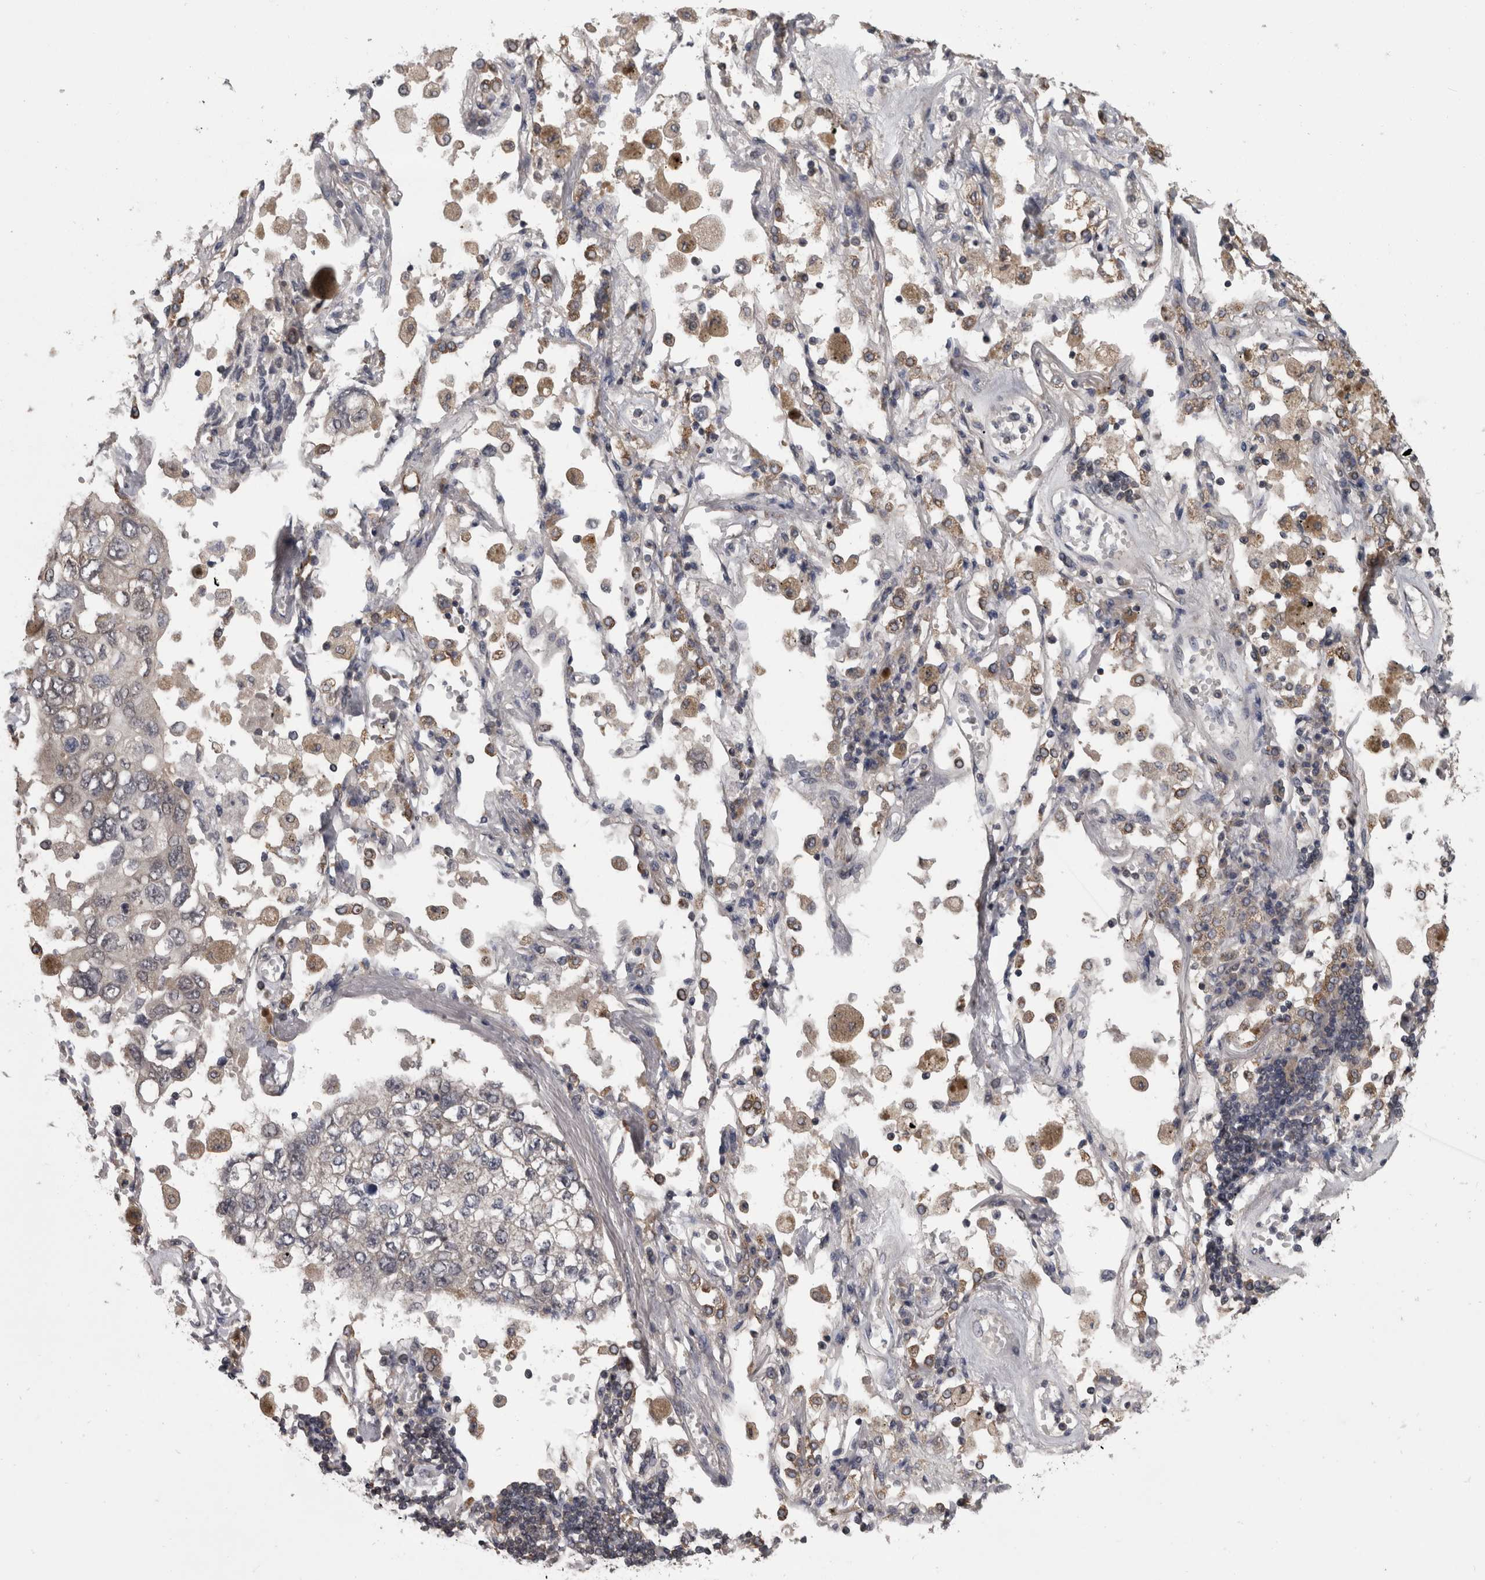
{"staining": {"intensity": "negative", "quantity": "none", "location": "none"}, "tissue": "lung cancer", "cell_type": "Tumor cells", "image_type": "cancer", "snomed": [{"axis": "morphology", "description": "Adenocarcinoma, NOS"}, {"axis": "topography", "description": "Lung"}], "caption": "DAB (3,3'-diaminobenzidine) immunohistochemical staining of lung adenocarcinoma displays no significant positivity in tumor cells. The staining was performed using DAB to visualize the protein expression in brown, while the nuclei were stained in blue with hematoxylin (Magnification: 20x).", "gene": "APRT", "patient": {"sex": "male", "age": 63}}